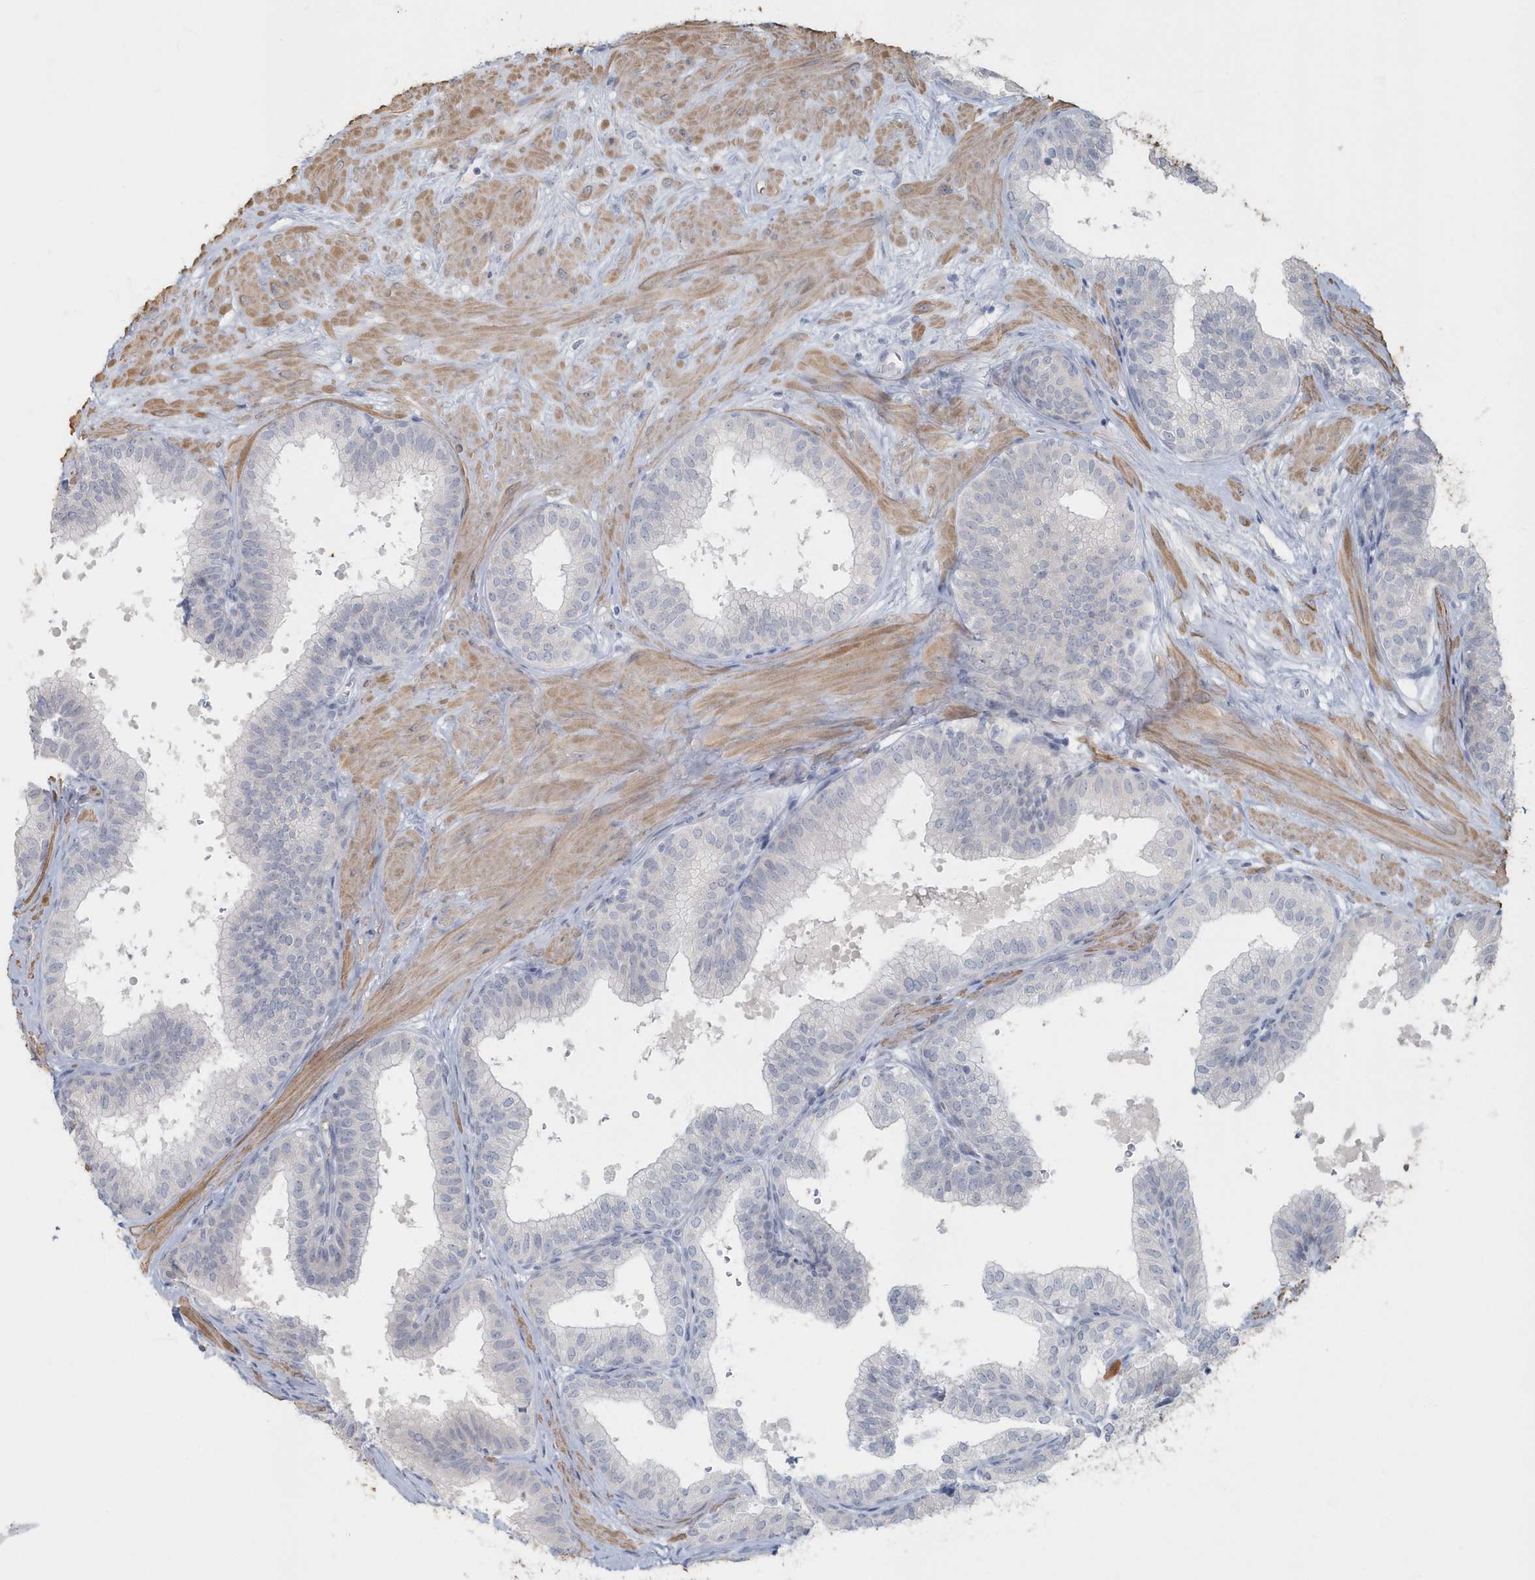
{"staining": {"intensity": "negative", "quantity": "none", "location": "none"}, "tissue": "prostate", "cell_type": "Glandular cells", "image_type": "normal", "snomed": [{"axis": "morphology", "description": "Normal tissue, NOS"}, {"axis": "topography", "description": "Prostate"}], "caption": "Protein analysis of benign prostate demonstrates no significant expression in glandular cells. The staining was performed using DAB (3,3'-diaminobenzidine) to visualize the protein expression in brown, while the nuclei were stained in blue with hematoxylin (Magnification: 20x).", "gene": "MYOT", "patient": {"sex": "male", "age": 60}}